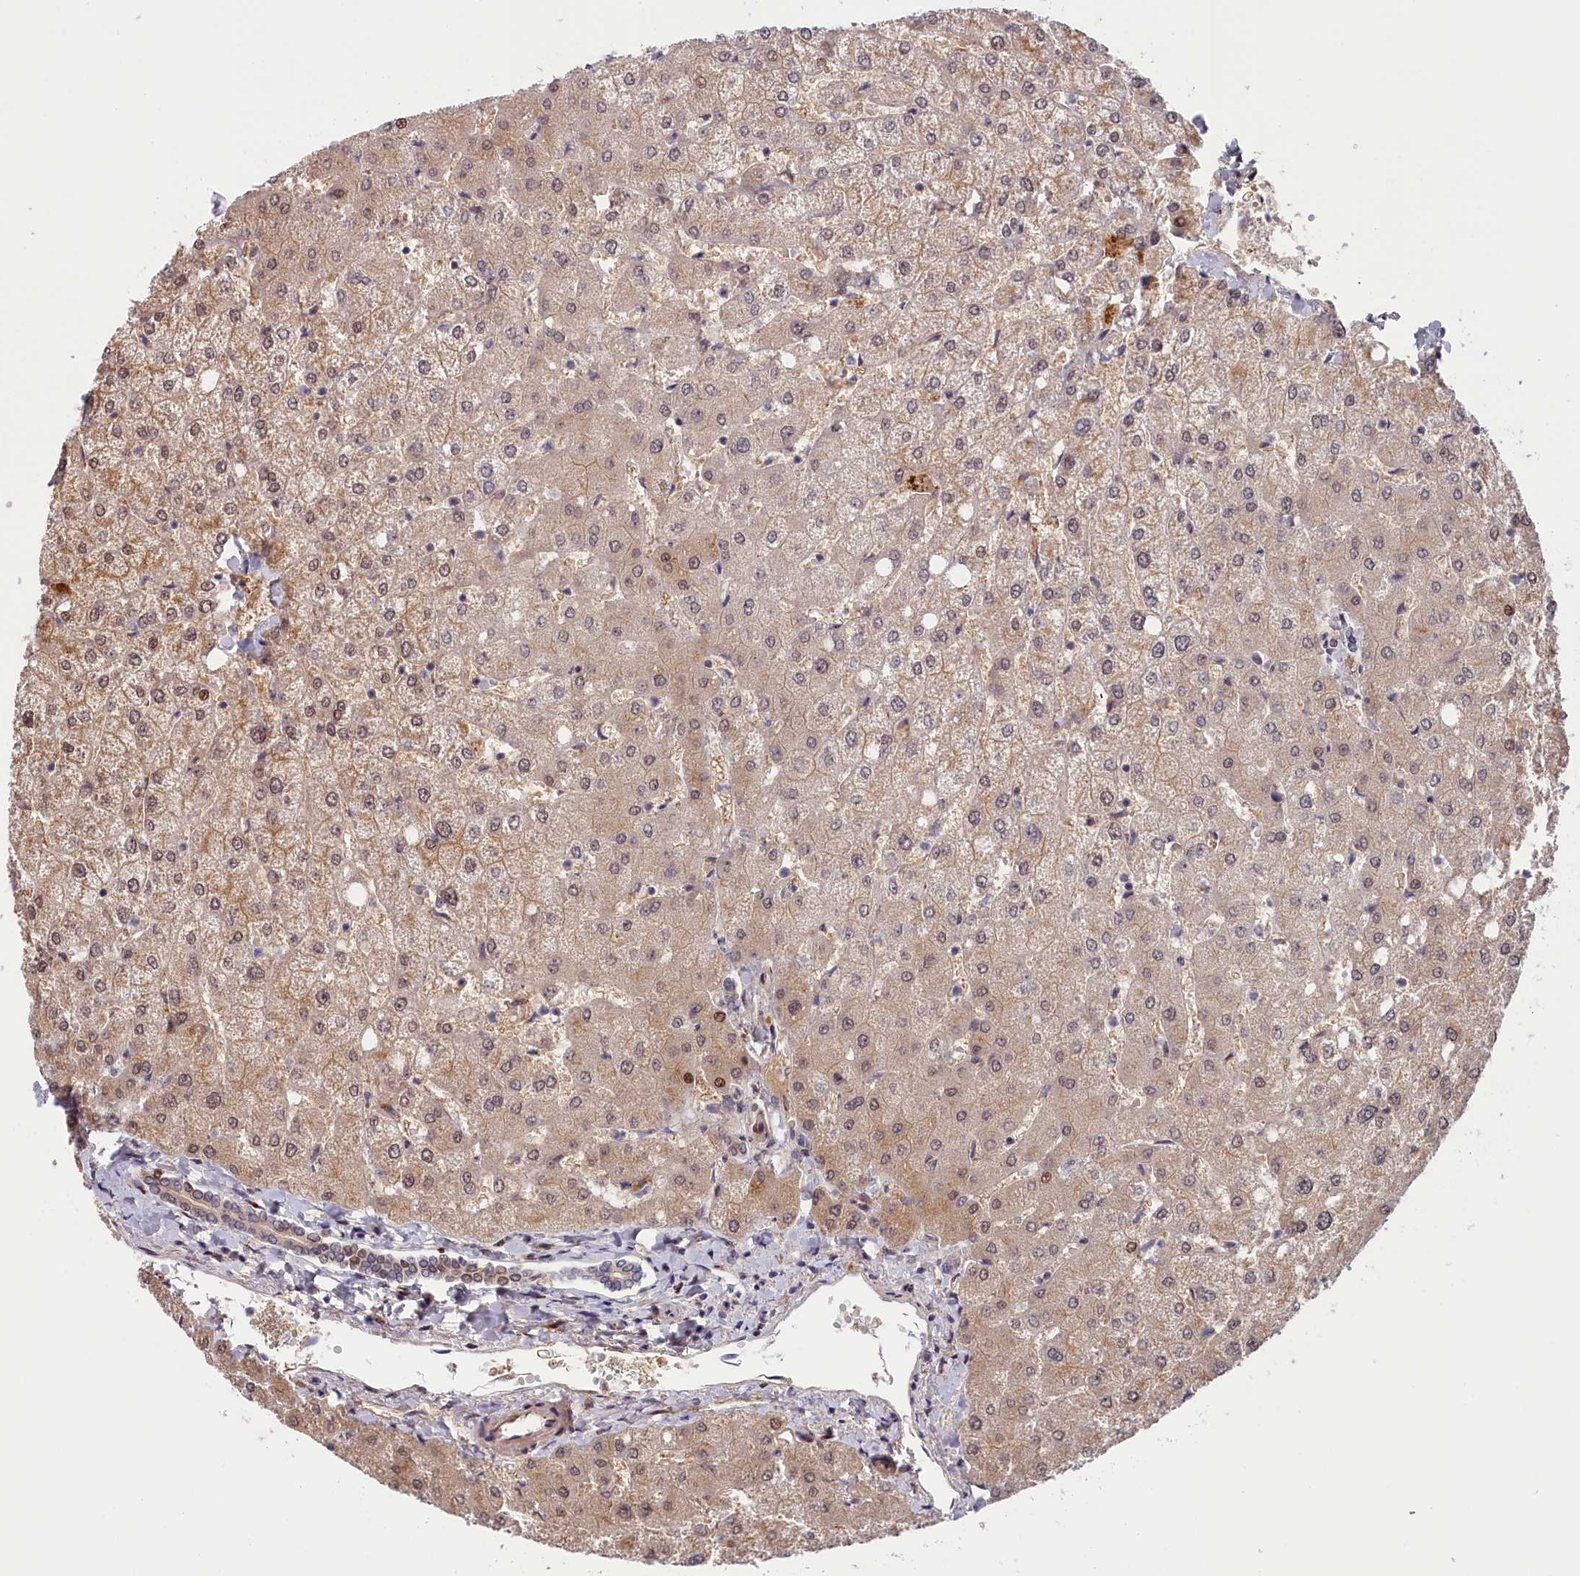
{"staining": {"intensity": "weak", "quantity": "25%-75%", "location": "nuclear"}, "tissue": "liver", "cell_type": "Cholangiocytes", "image_type": "normal", "snomed": [{"axis": "morphology", "description": "Normal tissue, NOS"}, {"axis": "topography", "description": "Liver"}], "caption": "Immunohistochemical staining of normal liver displays 25%-75% levels of weak nuclear protein staining in about 25%-75% of cholangiocytes. The staining was performed using DAB (3,3'-diaminobenzidine), with brown indicating positive protein expression. Nuclei are stained blue with hematoxylin.", "gene": "CHST12", "patient": {"sex": "female", "age": 54}}